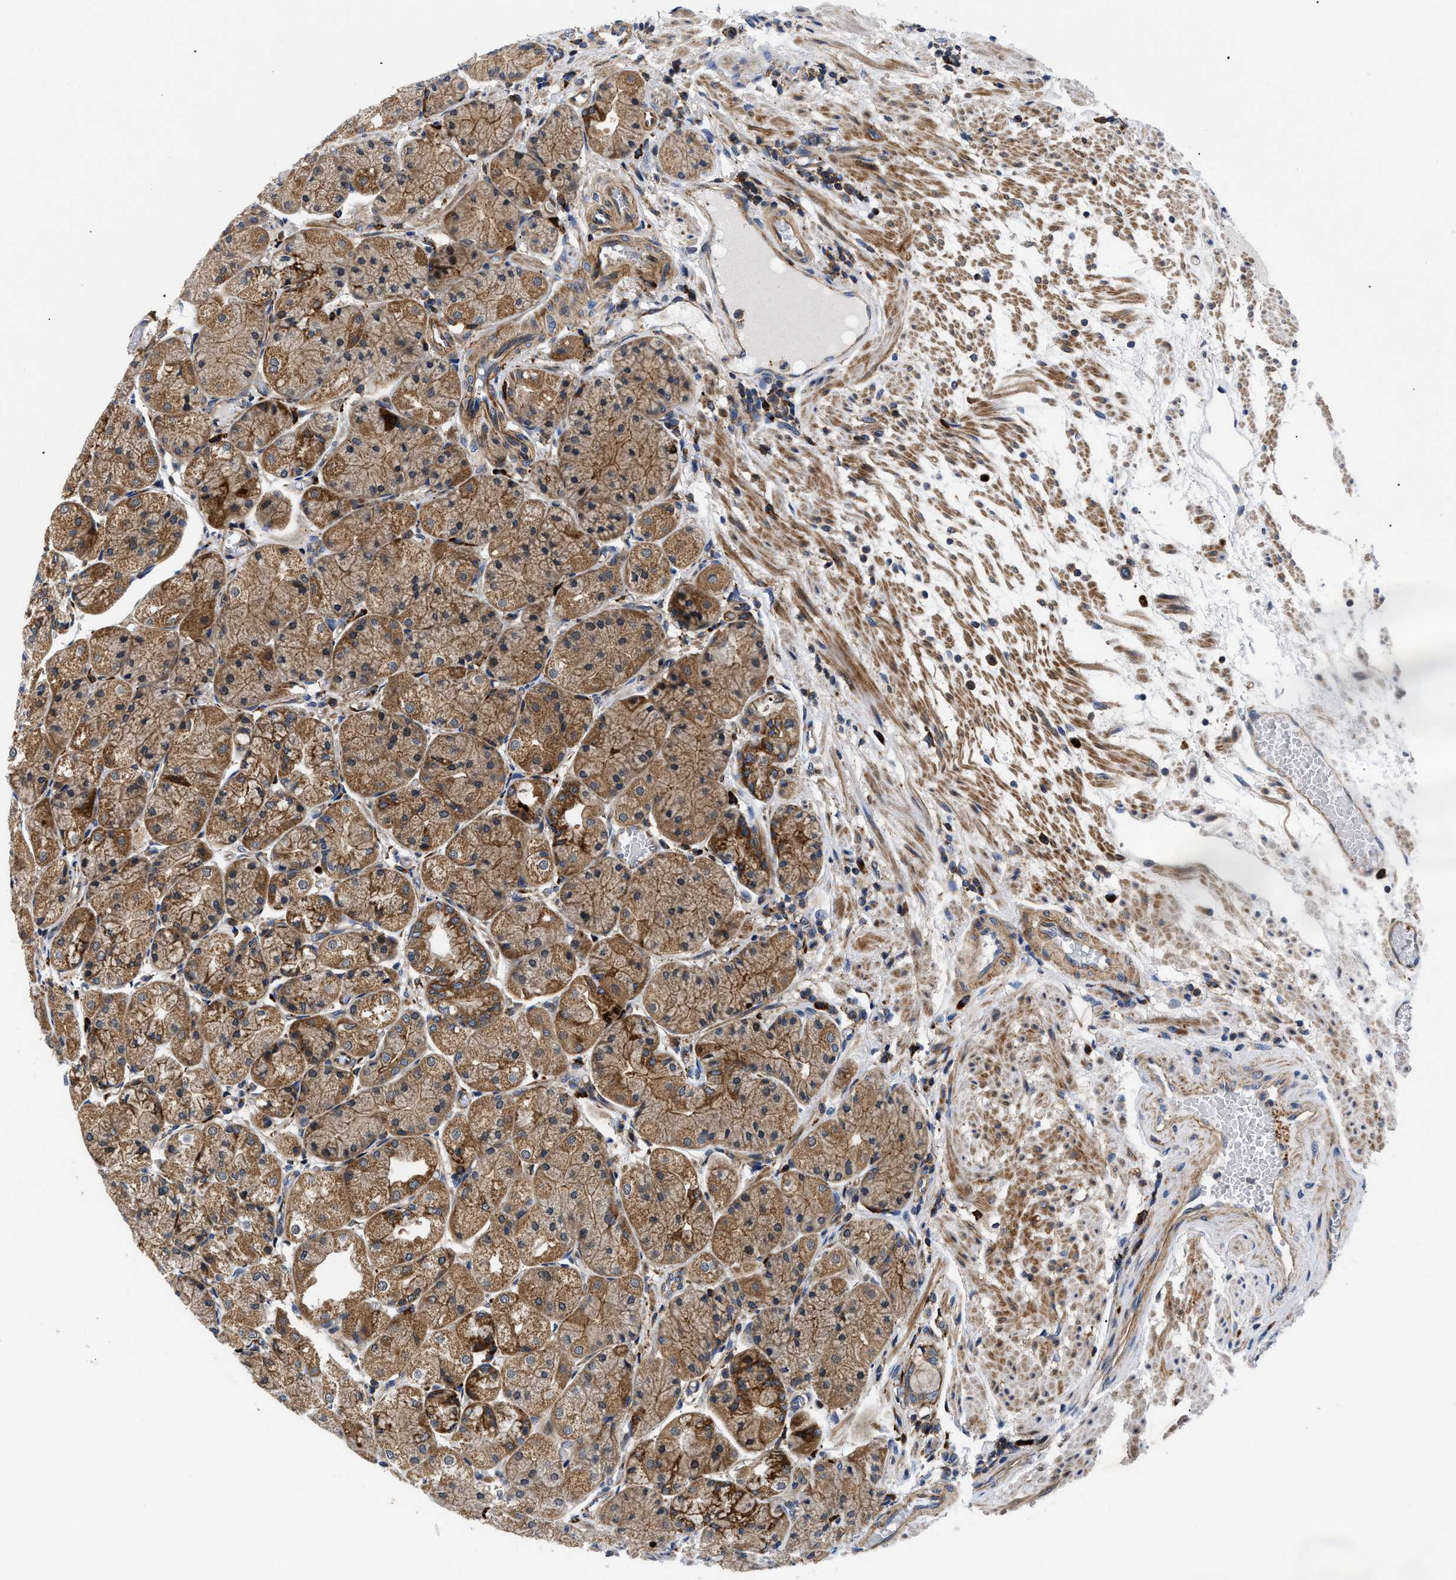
{"staining": {"intensity": "moderate", "quantity": ">75%", "location": "cytoplasmic/membranous"}, "tissue": "stomach", "cell_type": "Glandular cells", "image_type": "normal", "snomed": [{"axis": "morphology", "description": "Normal tissue, NOS"}, {"axis": "topography", "description": "Stomach, upper"}], "caption": "This micrograph exhibits benign stomach stained with immunohistochemistry to label a protein in brown. The cytoplasmic/membranous of glandular cells show moderate positivity for the protein. Nuclei are counter-stained blue.", "gene": "SPAST", "patient": {"sex": "male", "age": 72}}